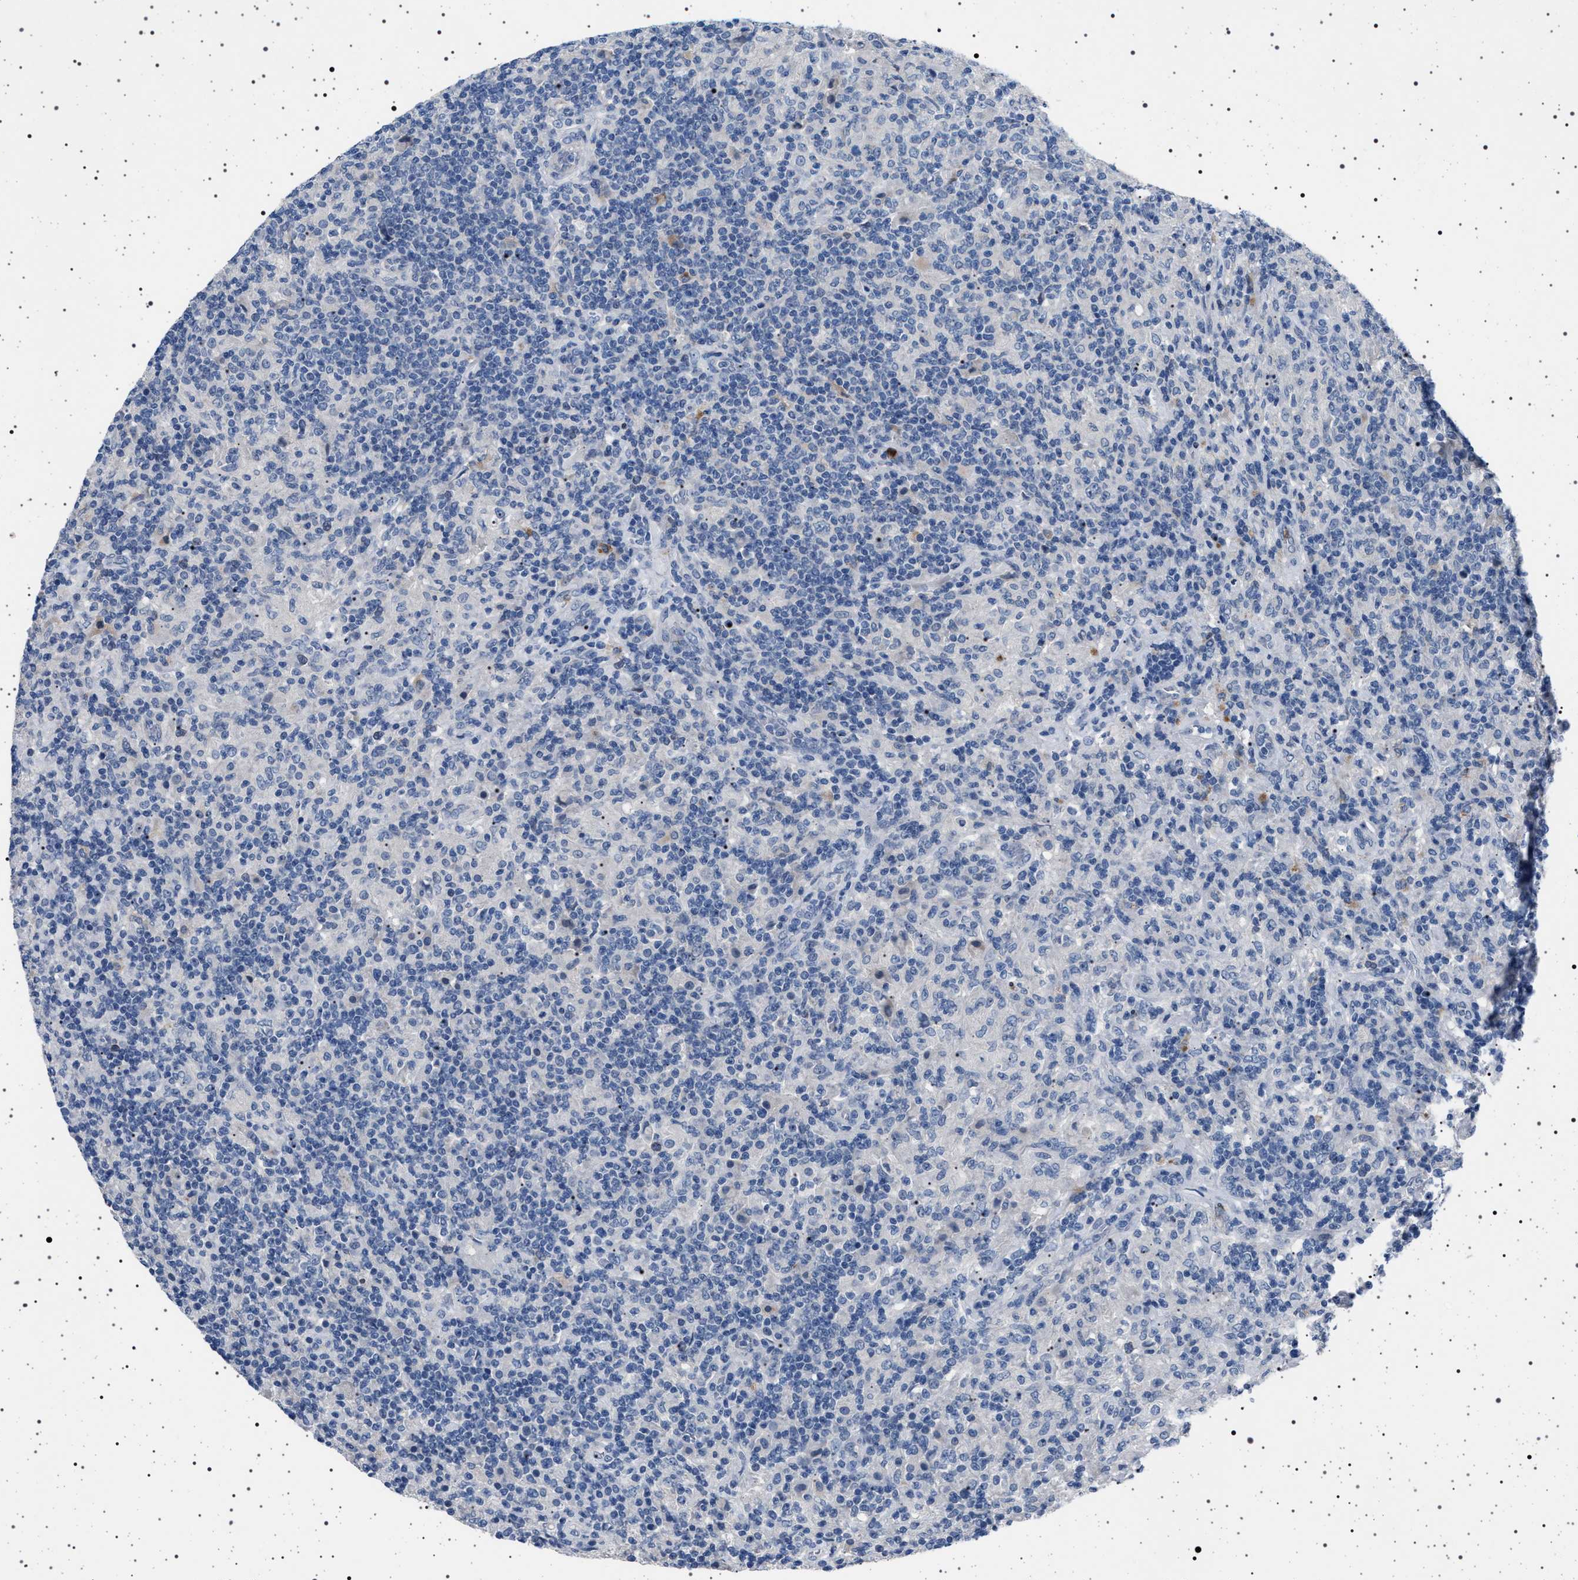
{"staining": {"intensity": "negative", "quantity": "none", "location": "none"}, "tissue": "lymphoma", "cell_type": "Tumor cells", "image_type": "cancer", "snomed": [{"axis": "morphology", "description": "Hodgkin's disease, NOS"}, {"axis": "topography", "description": "Lymph node"}], "caption": "There is no significant positivity in tumor cells of lymphoma.", "gene": "NAT9", "patient": {"sex": "male", "age": 70}}